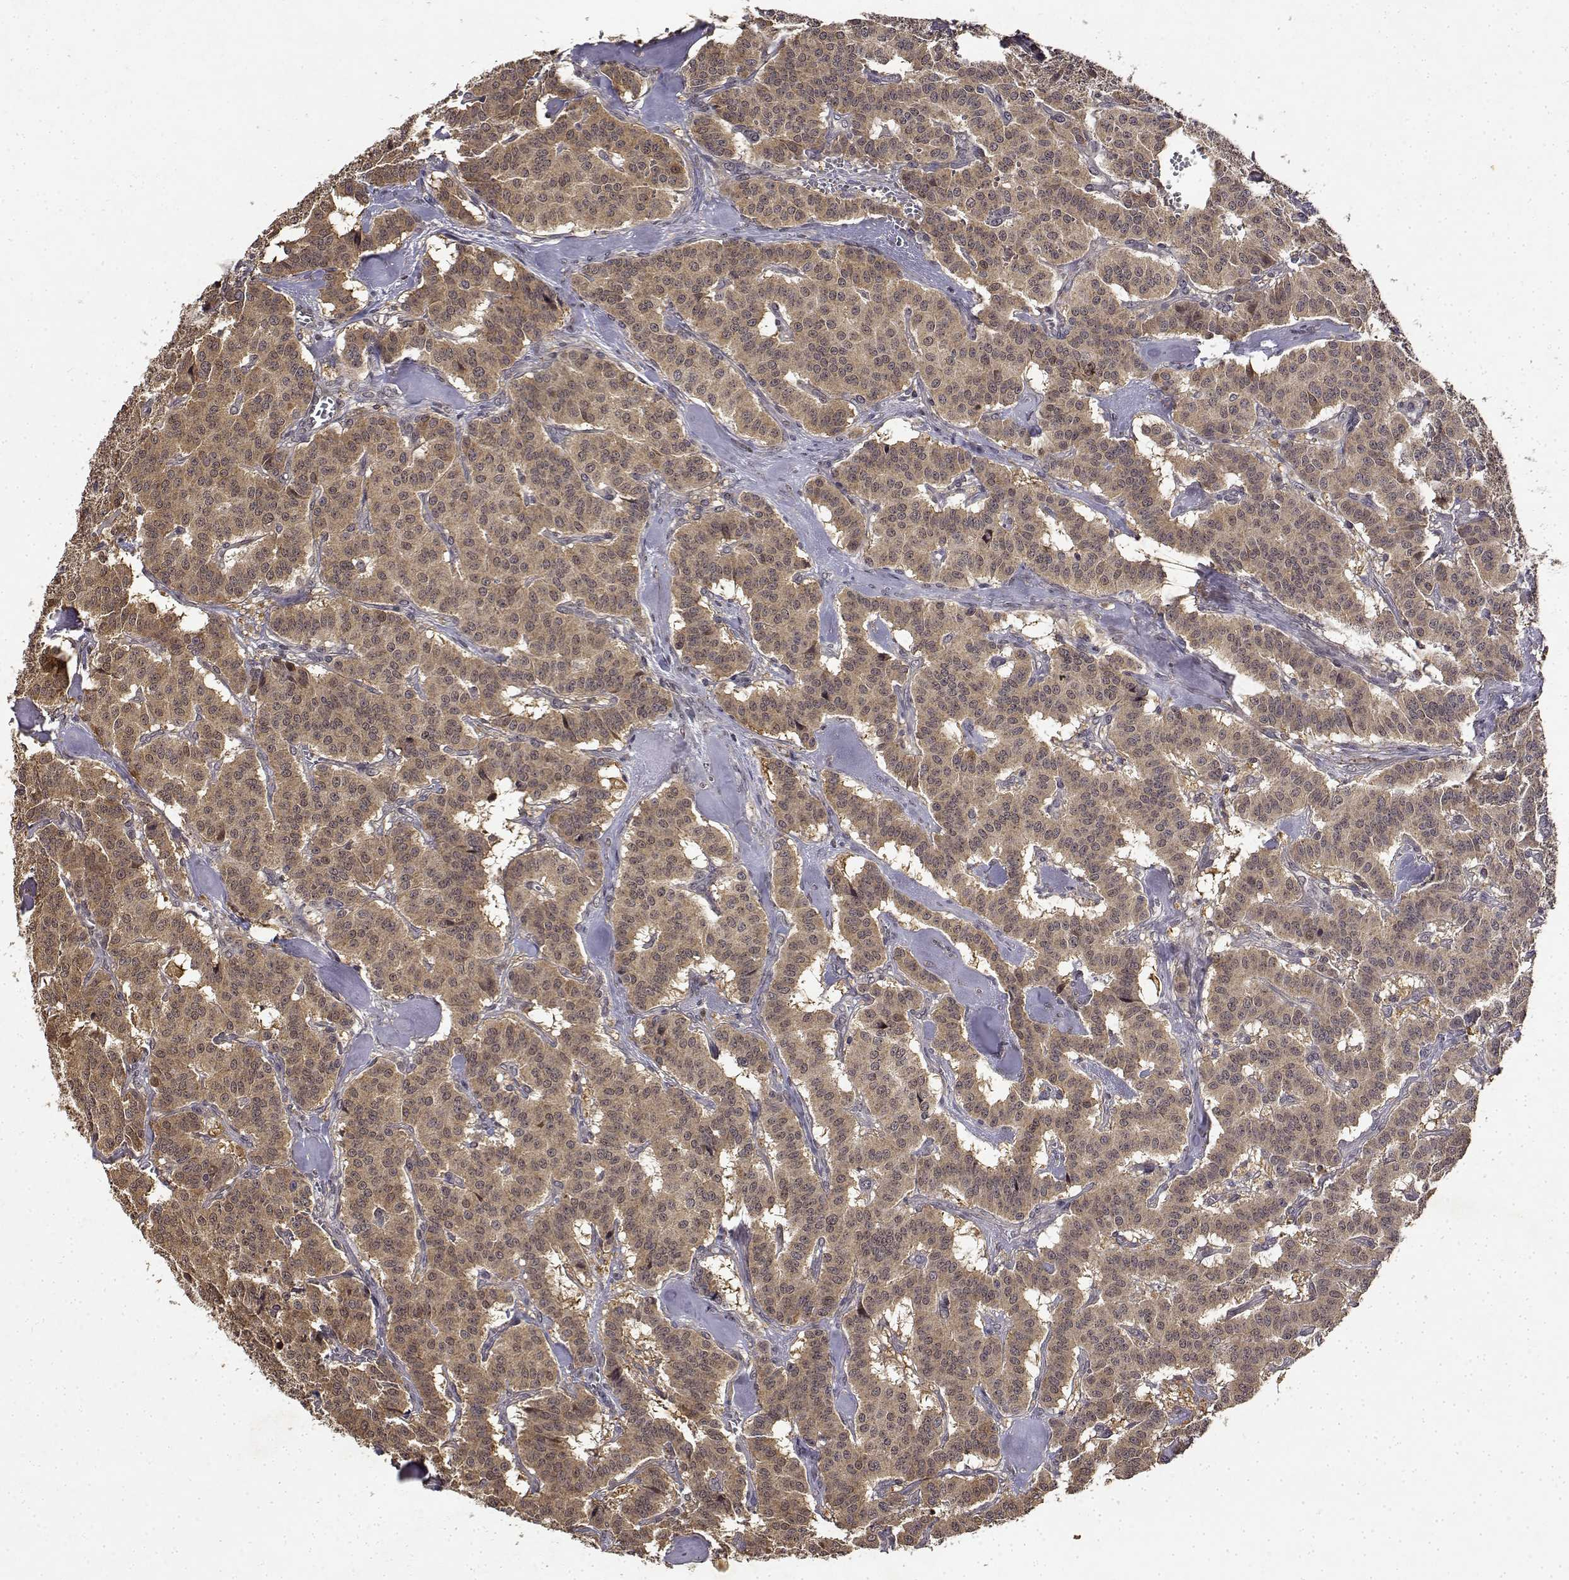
{"staining": {"intensity": "weak", "quantity": ">75%", "location": "cytoplasmic/membranous"}, "tissue": "carcinoid", "cell_type": "Tumor cells", "image_type": "cancer", "snomed": [{"axis": "morphology", "description": "Normal tissue, NOS"}, {"axis": "morphology", "description": "Carcinoid, malignant, NOS"}, {"axis": "topography", "description": "Lung"}], "caption": "The photomicrograph reveals a brown stain indicating the presence of a protein in the cytoplasmic/membranous of tumor cells in carcinoid. Using DAB (brown) and hematoxylin (blue) stains, captured at high magnification using brightfield microscopy.", "gene": "BDNF", "patient": {"sex": "female", "age": 46}}